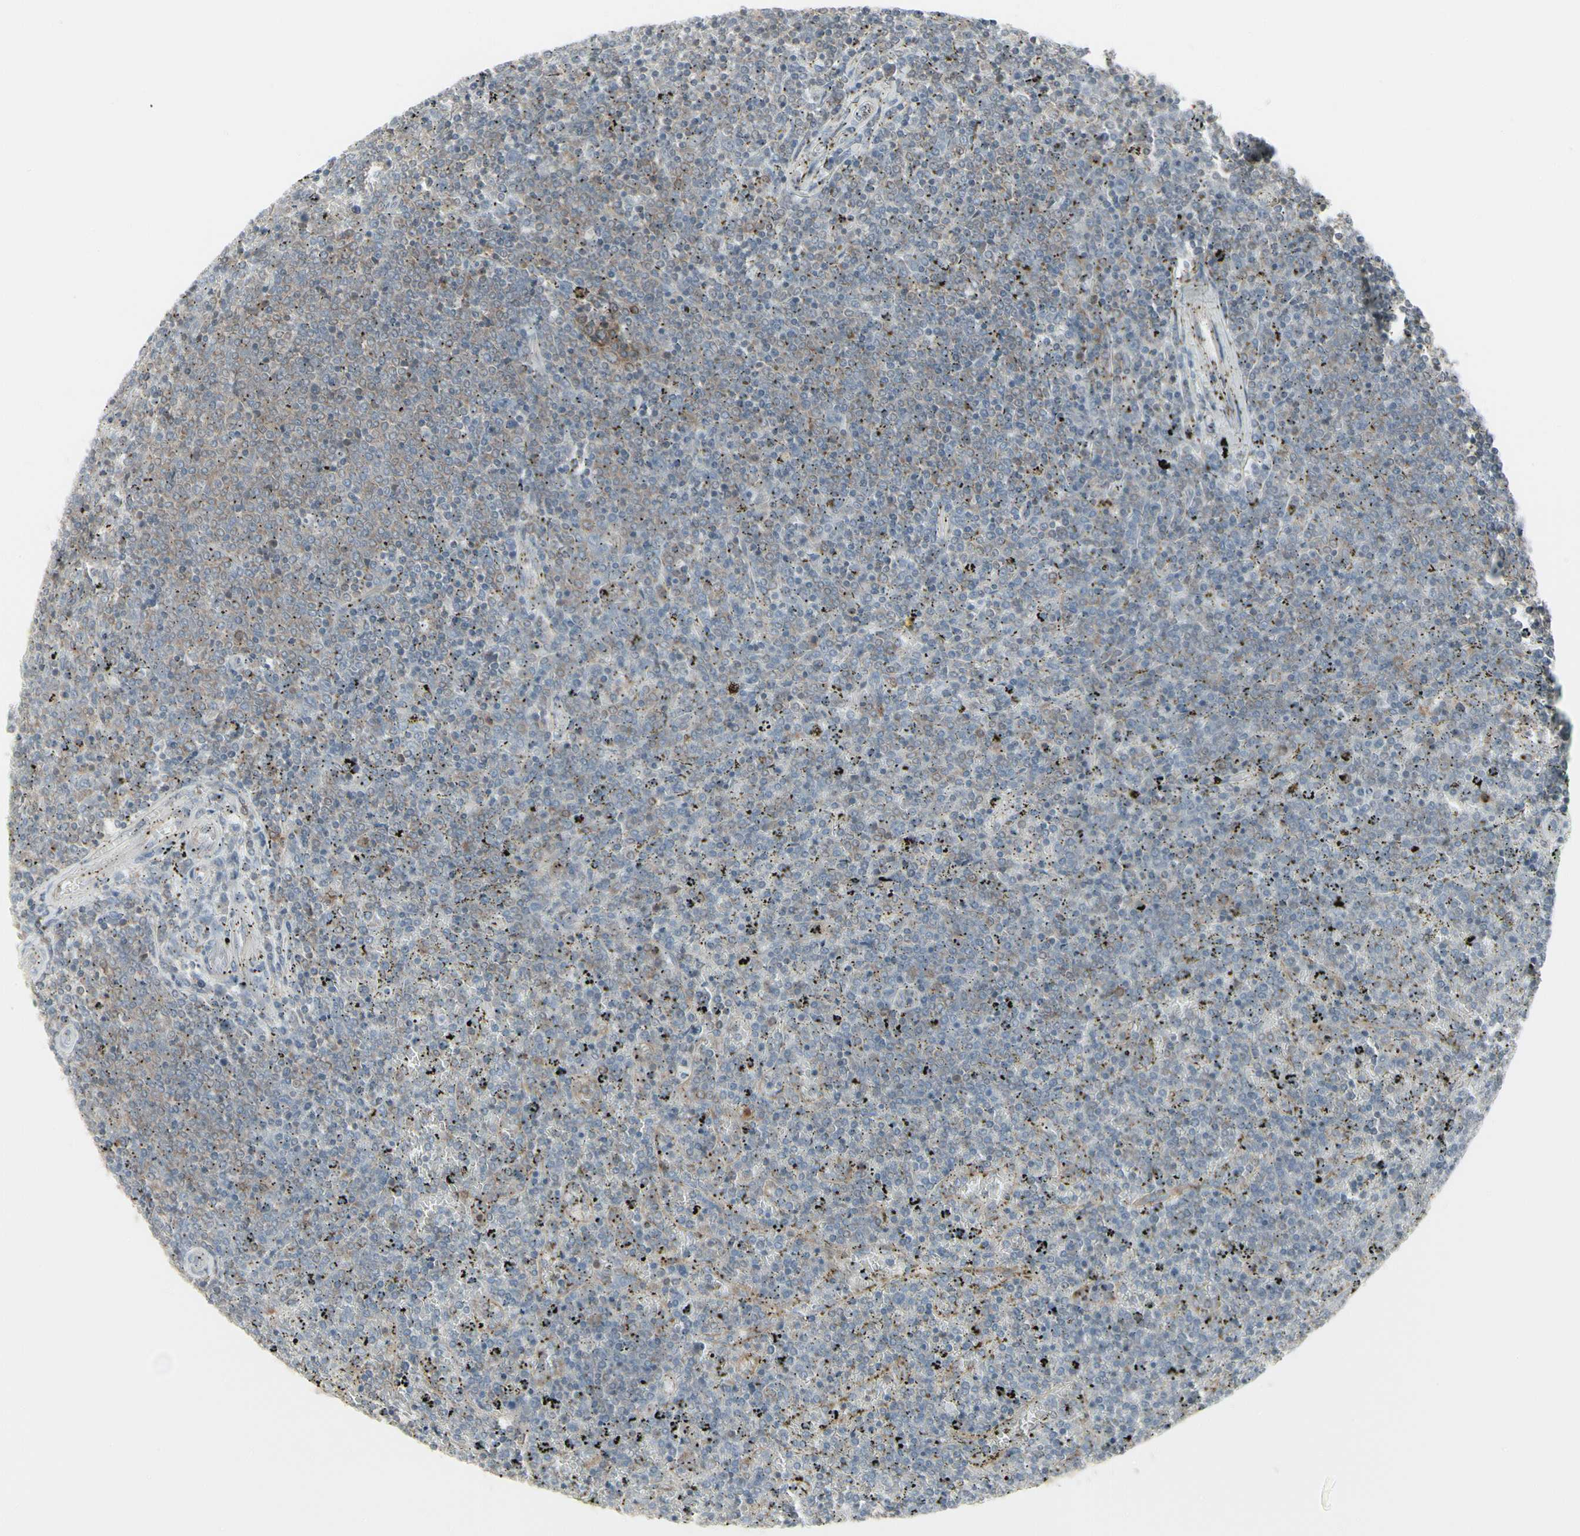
{"staining": {"intensity": "weak", "quantity": "25%-75%", "location": "cytoplasmic/membranous"}, "tissue": "lymphoma", "cell_type": "Tumor cells", "image_type": "cancer", "snomed": [{"axis": "morphology", "description": "Malignant lymphoma, non-Hodgkin's type, Low grade"}, {"axis": "topography", "description": "Spleen"}], "caption": "Immunohistochemical staining of lymphoma shows weak cytoplasmic/membranous protein positivity in about 25%-75% of tumor cells.", "gene": "EPS15", "patient": {"sex": "female", "age": 77}}